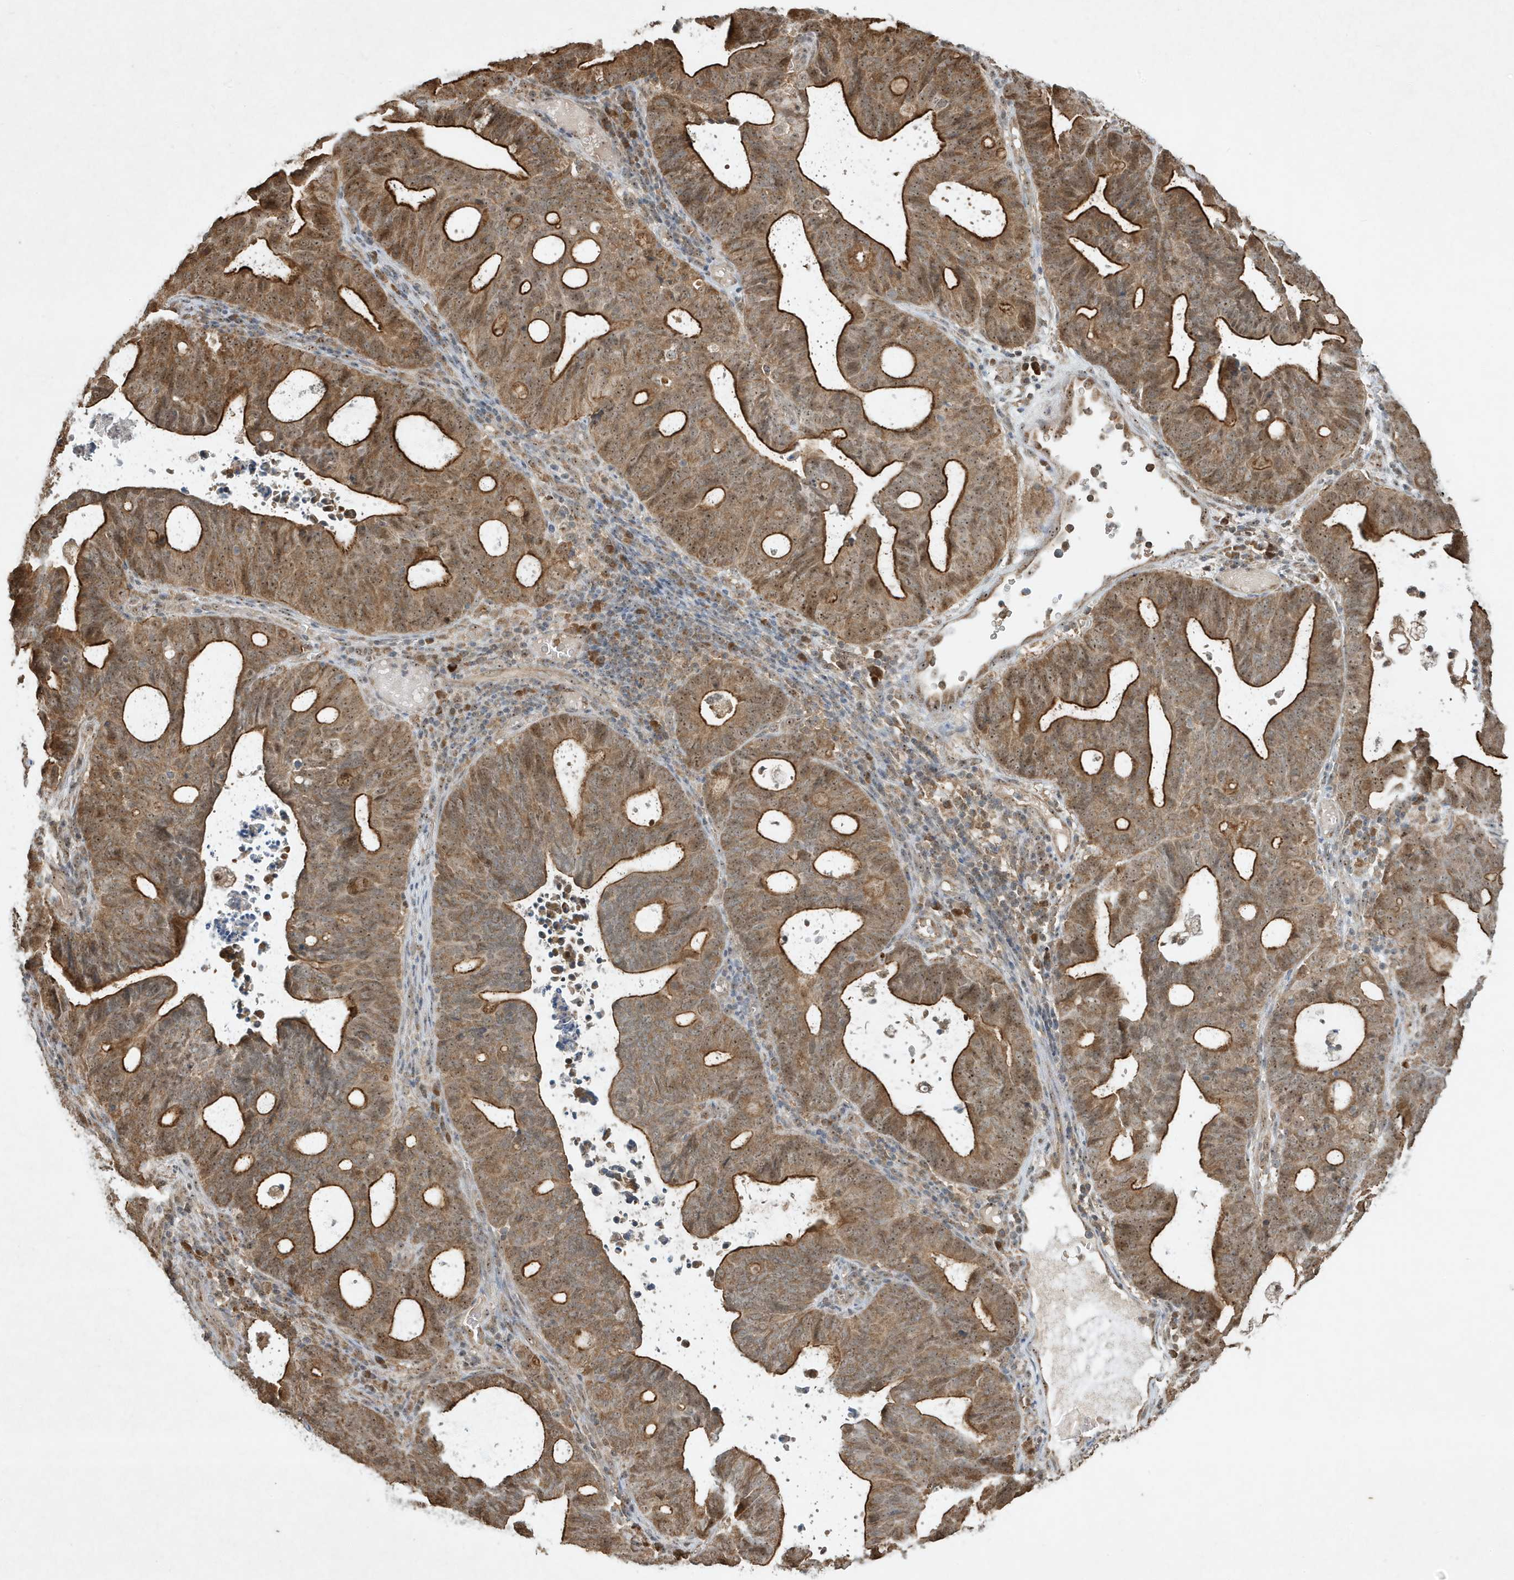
{"staining": {"intensity": "strong", "quantity": ">75%", "location": "cytoplasmic/membranous,nuclear"}, "tissue": "endometrial cancer", "cell_type": "Tumor cells", "image_type": "cancer", "snomed": [{"axis": "morphology", "description": "Adenocarcinoma, NOS"}, {"axis": "topography", "description": "Uterus"}], "caption": "IHC of endometrial cancer (adenocarcinoma) shows high levels of strong cytoplasmic/membranous and nuclear expression in approximately >75% of tumor cells.", "gene": "ABCB9", "patient": {"sex": "female", "age": 83}}